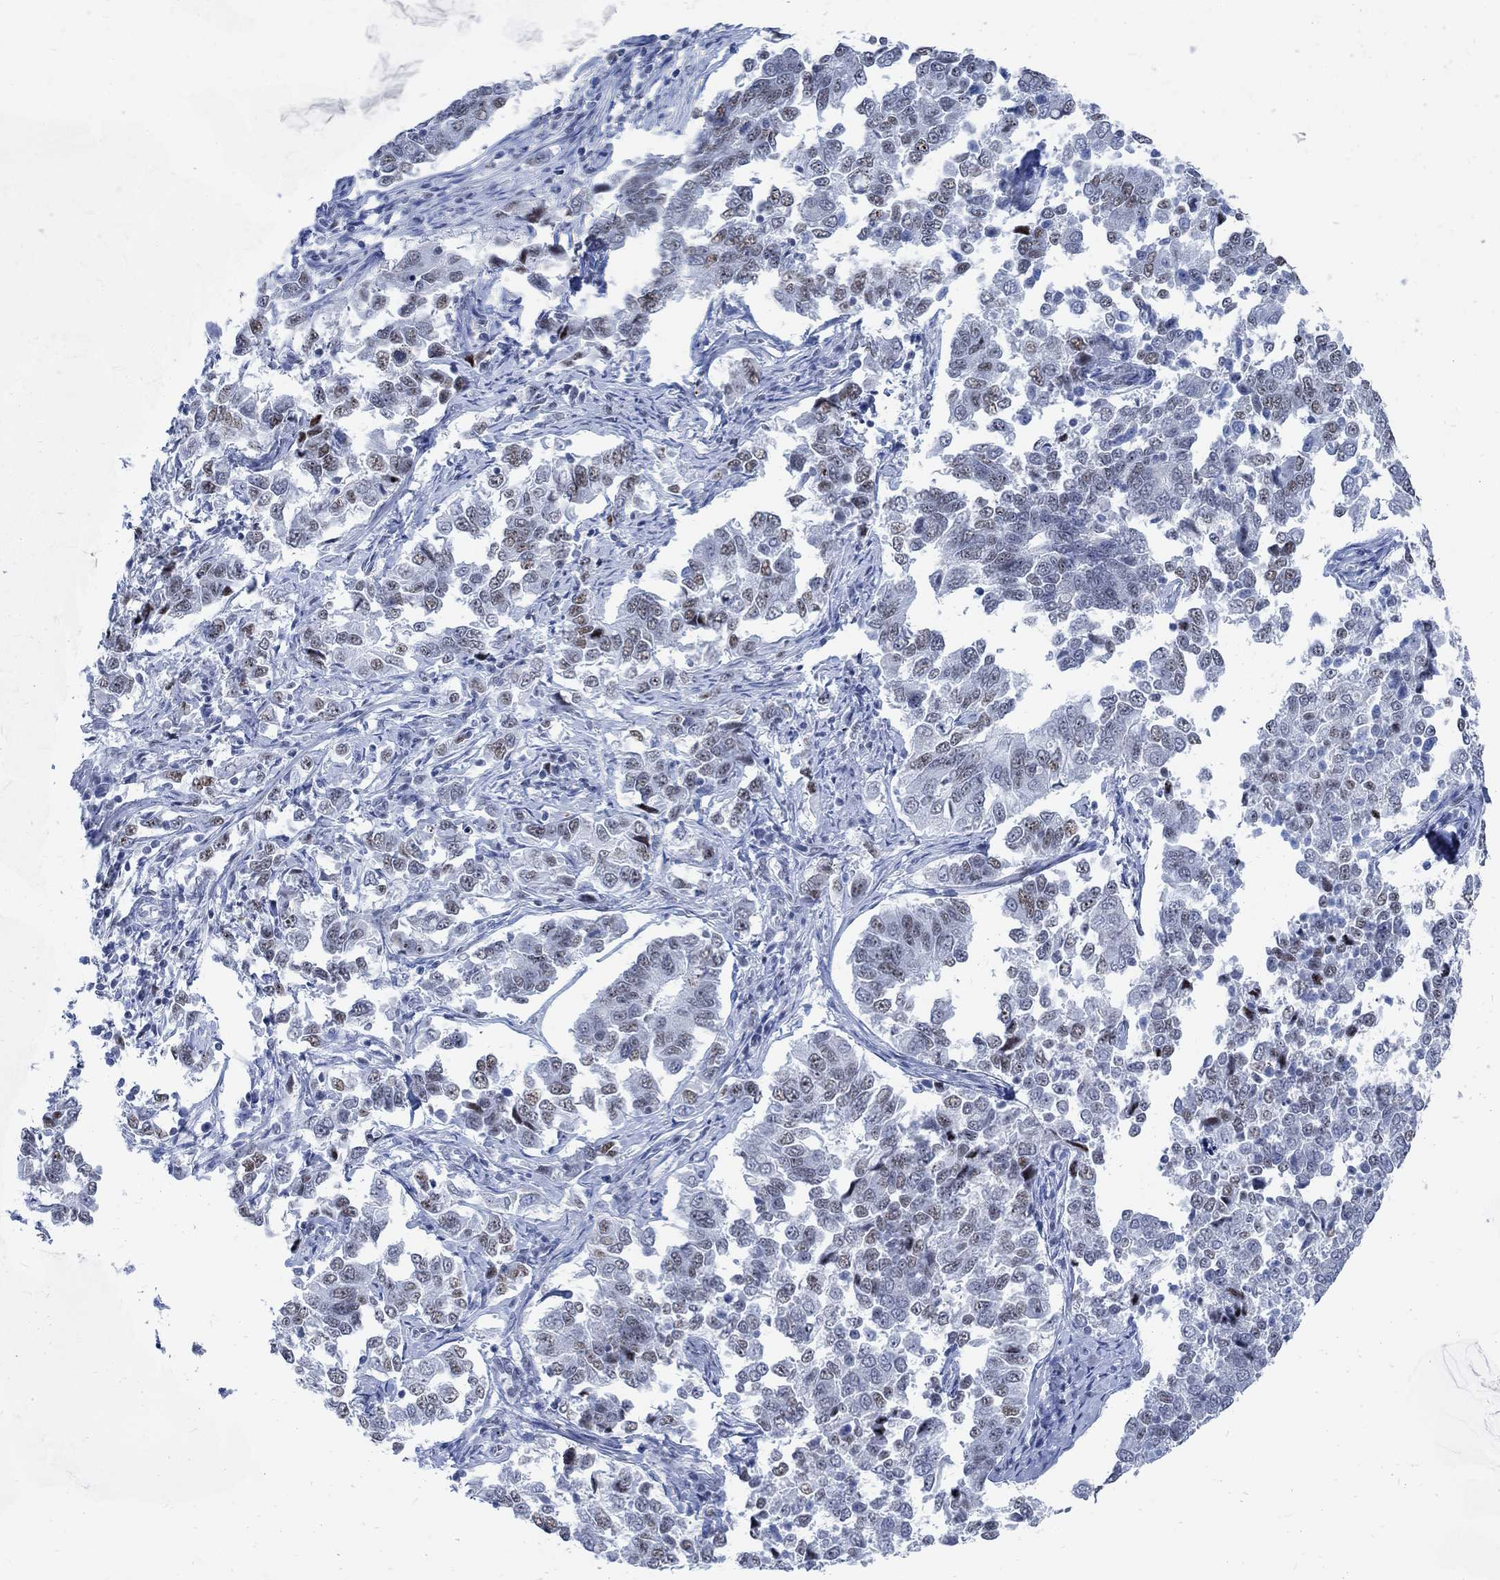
{"staining": {"intensity": "weak", "quantity": "<25%", "location": "nuclear"}, "tissue": "endometrial cancer", "cell_type": "Tumor cells", "image_type": "cancer", "snomed": [{"axis": "morphology", "description": "Adenocarcinoma, NOS"}, {"axis": "topography", "description": "Endometrium"}], "caption": "Tumor cells show no significant protein expression in adenocarcinoma (endometrial).", "gene": "DLK1", "patient": {"sex": "female", "age": 43}}